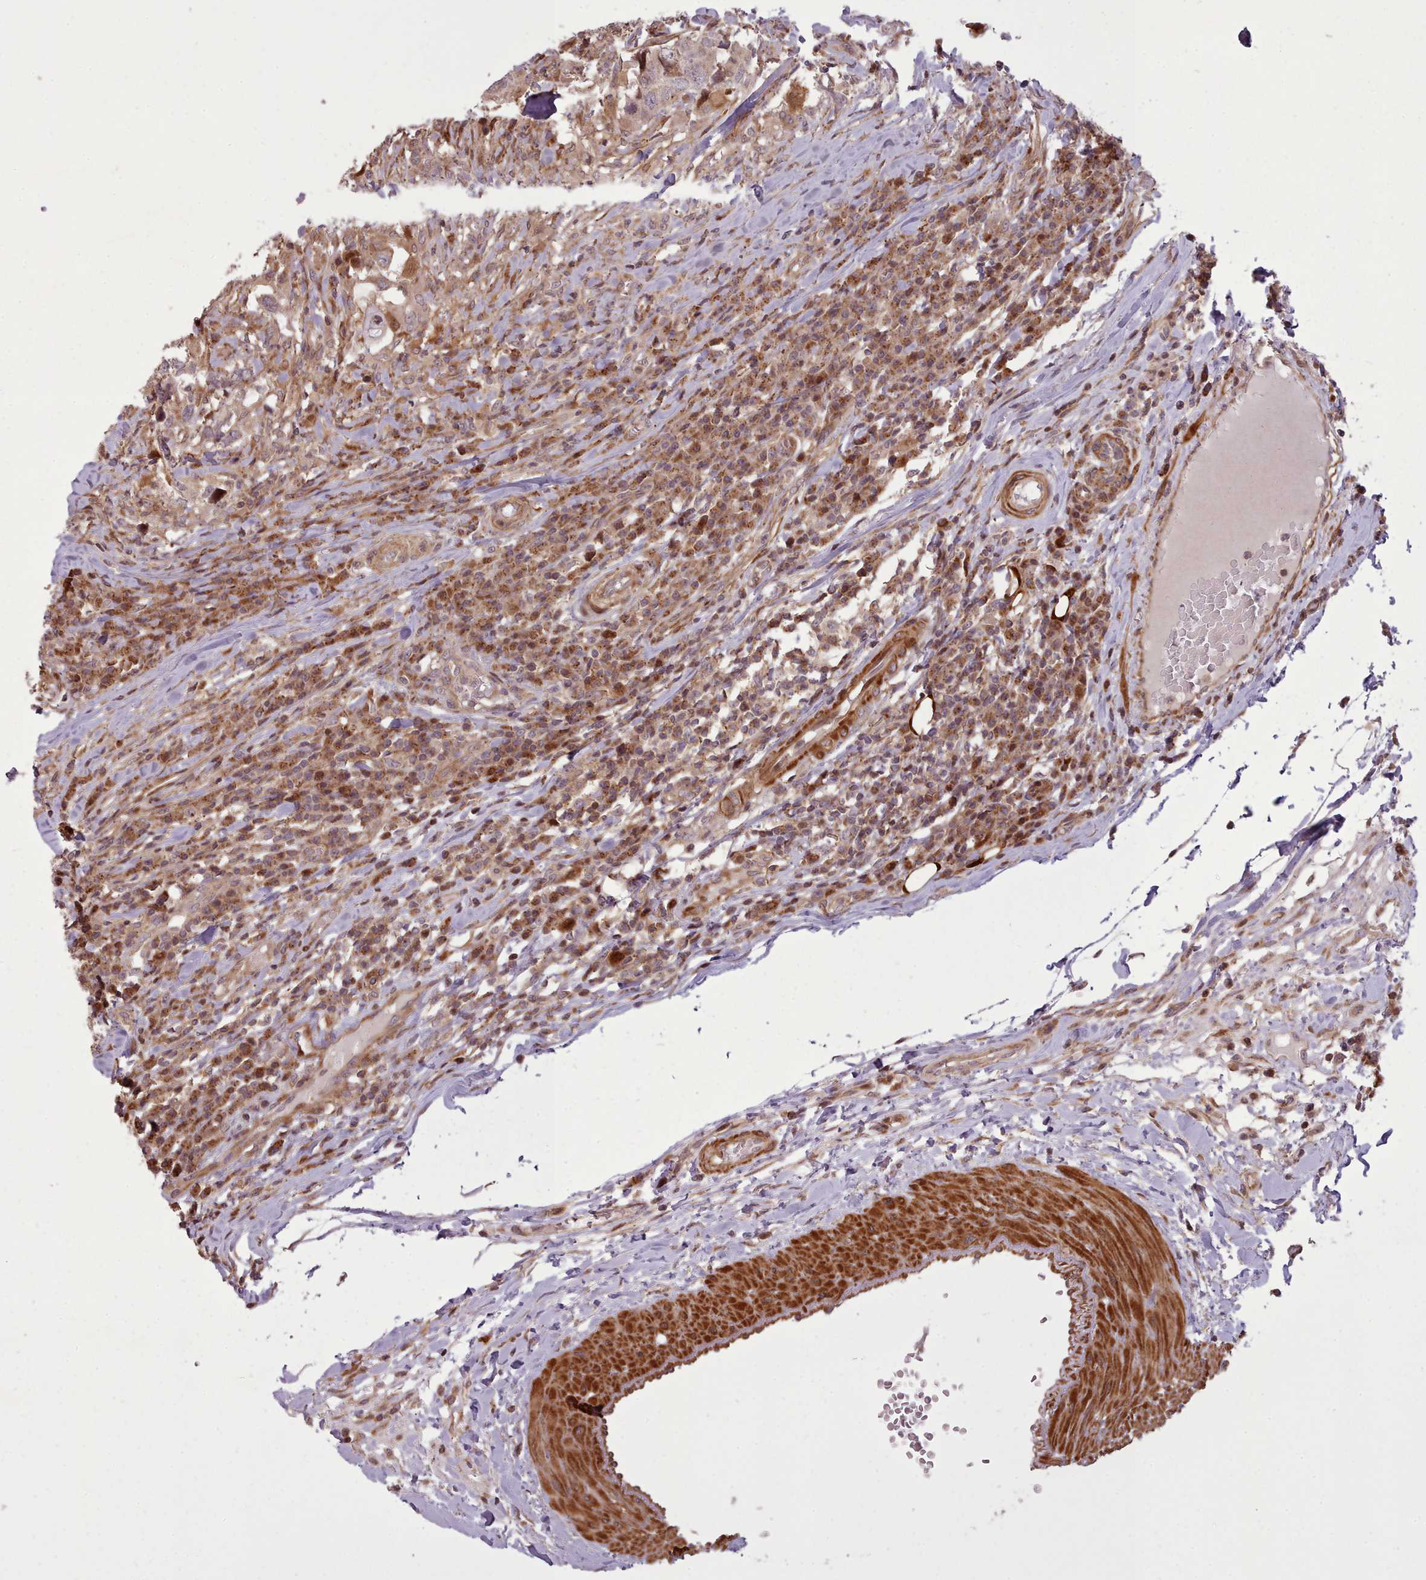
{"staining": {"intensity": "moderate", "quantity": "25%-75%", "location": "cytoplasmic/membranous"}, "tissue": "head and neck cancer", "cell_type": "Tumor cells", "image_type": "cancer", "snomed": [{"axis": "morphology", "description": "Normal tissue, NOS"}, {"axis": "morphology", "description": "Squamous cell carcinoma, NOS"}, {"axis": "topography", "description": "Skeletal muscle"}, {"axis": "topography", "description": "Vascular tissue"}, {"axis": "topography", "description": "Peripheral nerve tissue"}, {"axis": "topography", "description": "Head-Neck"}], "caption": "Squamous cell carcinoma (head and neck) was stained to show a protein in brown. There is medium levels of moderate cytoplasmic/membranous staining in approximately 25%-75% of tumor cells.", "gene": "NLRP7", "patient": {"sex": "male", "age": 66}}